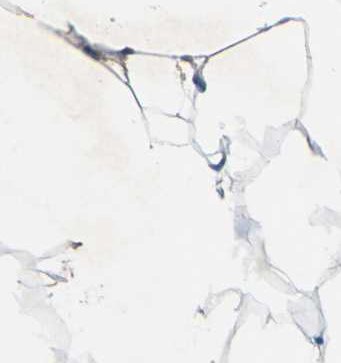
{"staining": {"intensity": "weak", "quantity": ">75%", "location": "cytoplasmic/membranous"}, "tissue": "adipose tissue", "cell_type": "Adipocytes", "image_type": "normal", "snomed": [{"axis": "morphology", "description": "Normal tissue, NOS"}, {"axis": "topography", "description": "Breast"}, {"axis": "topography", "description": "Adipose tissue"}], "caption": "Human adipose tissue stained with a brown dye reveals weak cytoplasmic/membranous positive staining in about >75% of adipocytes.", "gene": "OGN", "patient": {"sex": "female", "age": 25}}